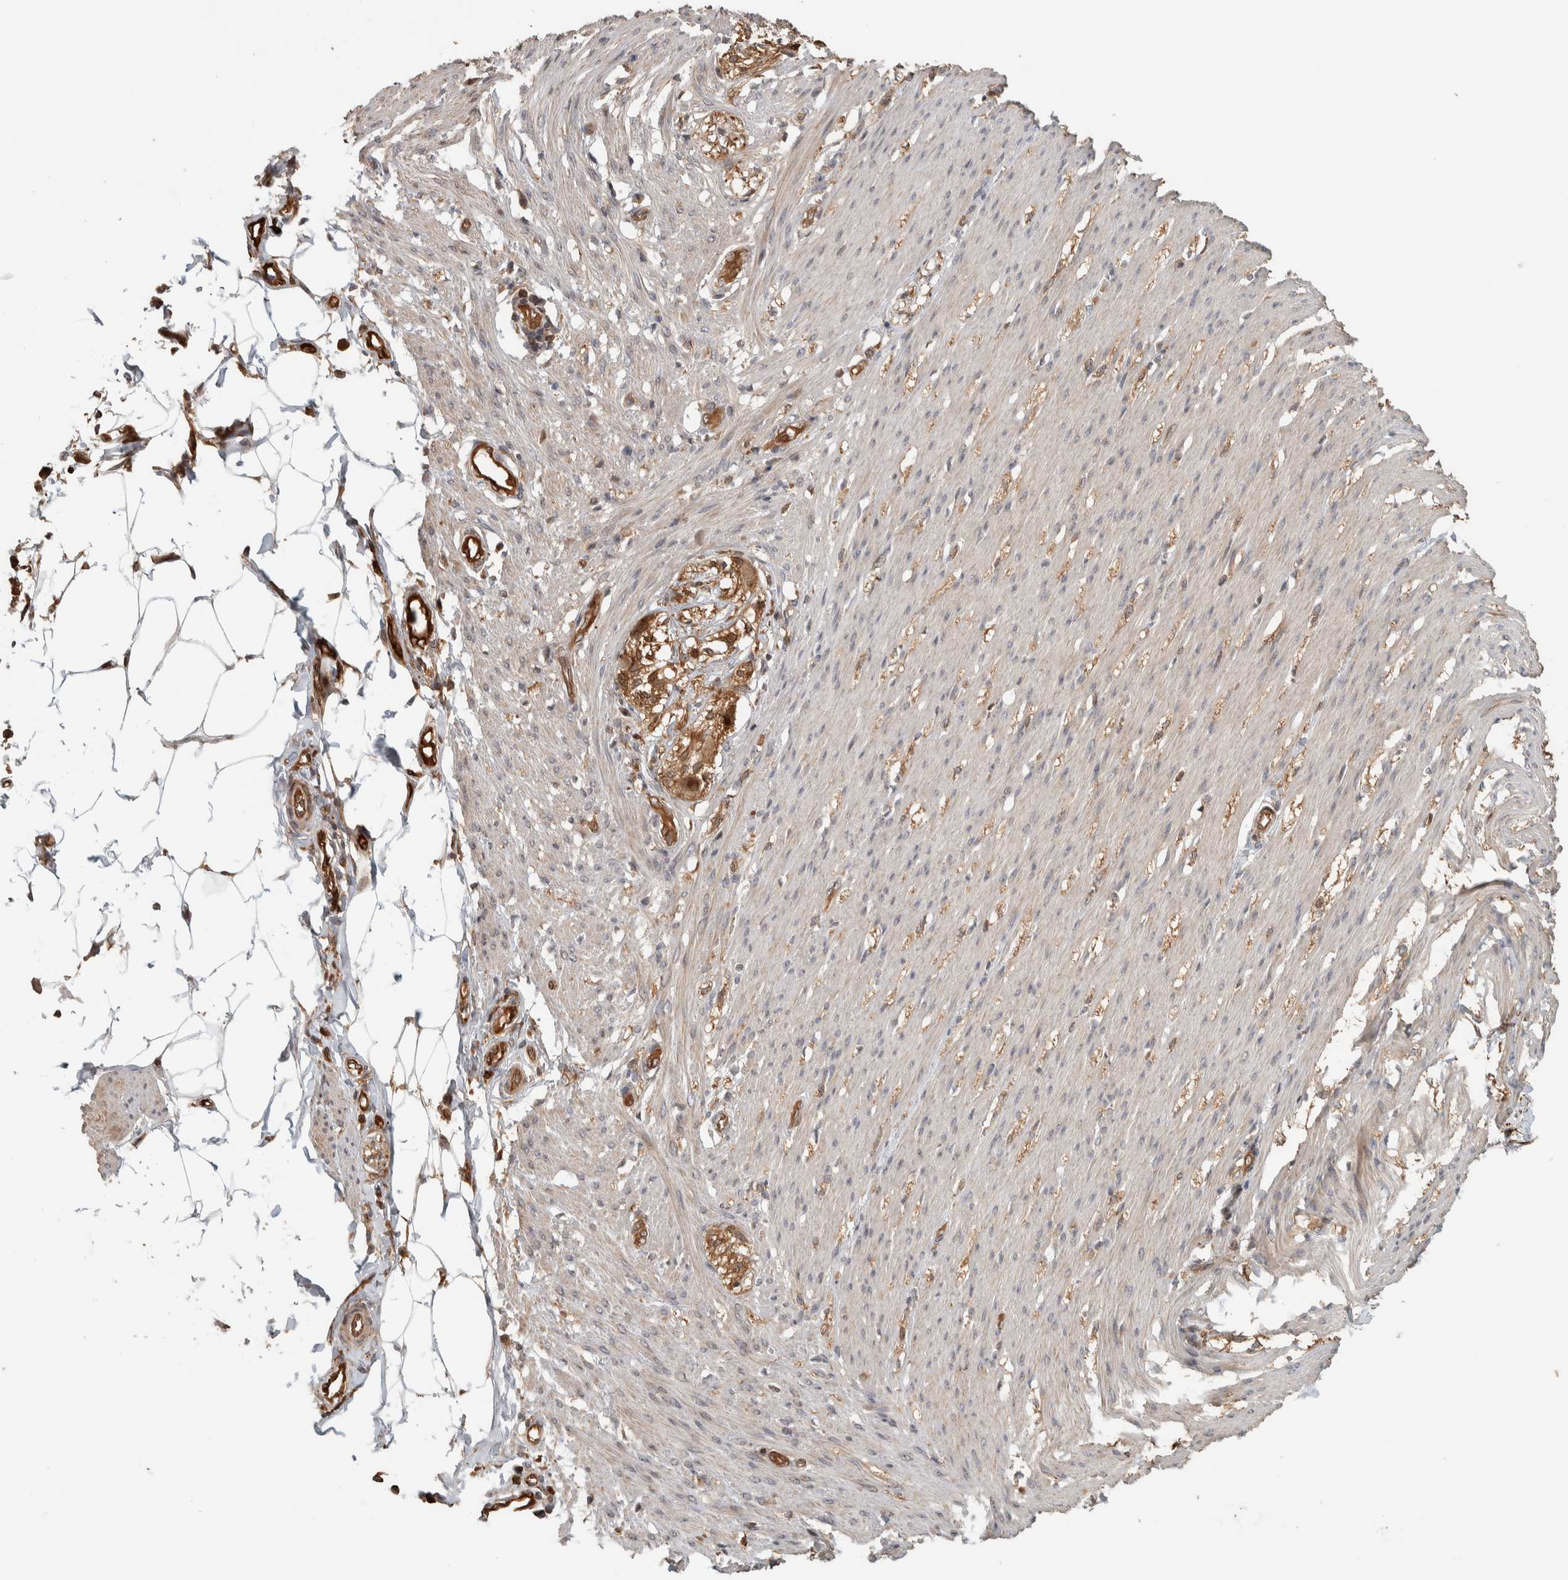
{"staining": {"intensity": "moderate", "quantity": "25%-75%", "location": "cytoplasmic/membranous"}, "tissue": "smooth muscle", "cell_type": "Smooth muscle cells", "image_type": "normal", "snomed": [{"axis": "morphology", "description": "Normal tissue, NOS"}, {"axis": "morphology", "description": "Adenocarcinoma, NOS"}, {"axis": "topography", "description": "Smooth muscle"}, {"axis": "topography", "description": "Colon"}], "caption": "Moderate cytoplasmic/membranous positivity for a protein is seen in about 25%-75% of smooth muscle cells of unremarkable smooth muscle using IHC.", "gene": "CNTROB", "patient": {"sex": "male", "age": 14}}